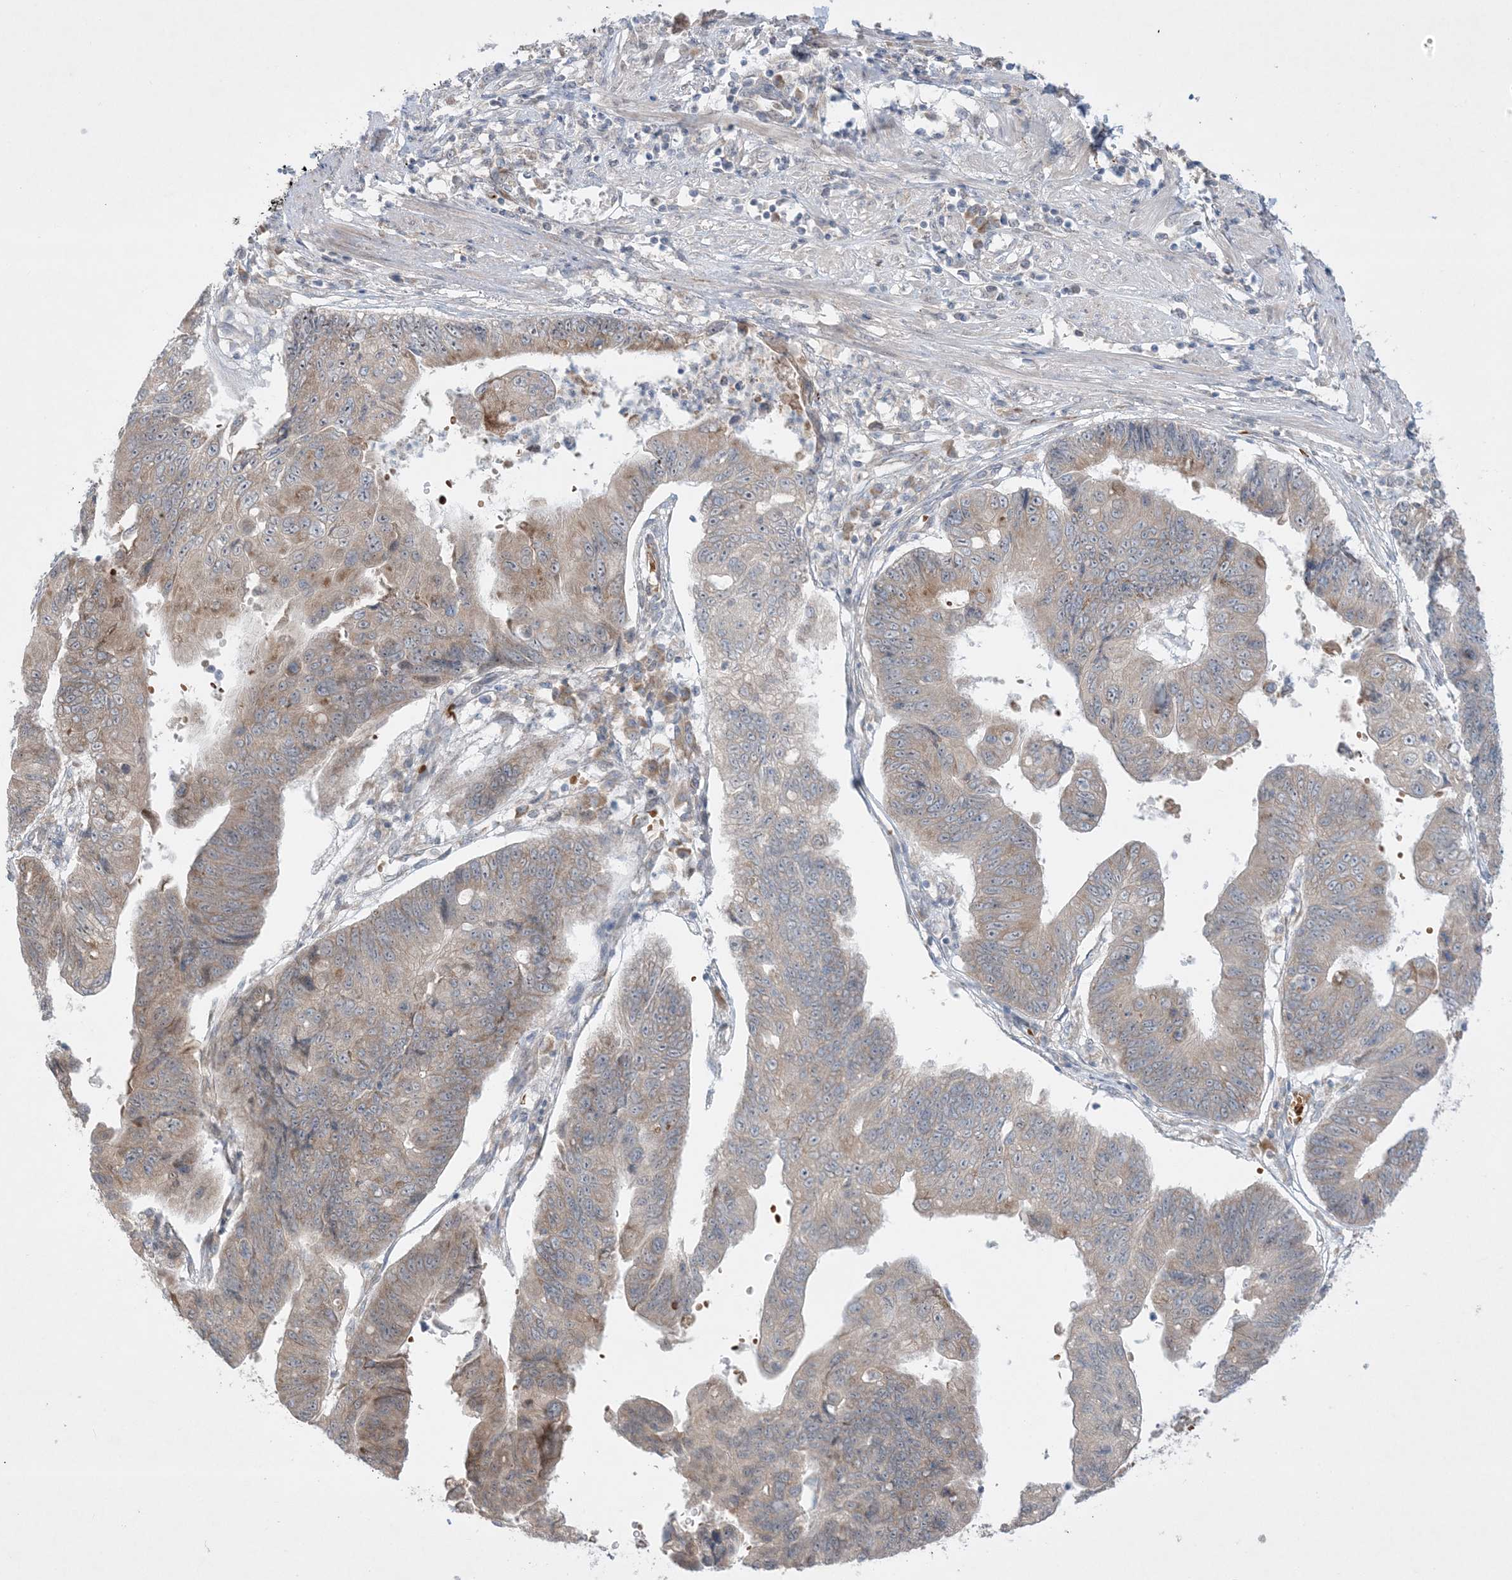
{"staining": {"intensity": "weak", "quantity": "25%-75%", "location": "cytoplasmic/membranous"}, "tissue": "stomach cancer", "cell_type": "Tumor cells", "image_type": "cancer", "snomed": [{"axis": "morphology", "description": "Adenocarcinoma, NOS"}, {"axis": "topography", "description": "Stomach"}], "caption": "Stomach adenocarcinoma tissue reveals weak cytoplasmic/membranous positivity in about 25%-75% of tumor cells, visualized by immunohistochemistry. The protein is shown in brown color, while the nuclei are stained blue.", "gene": "MMGT1", "patient": {"sex": "male", "age": 59}}